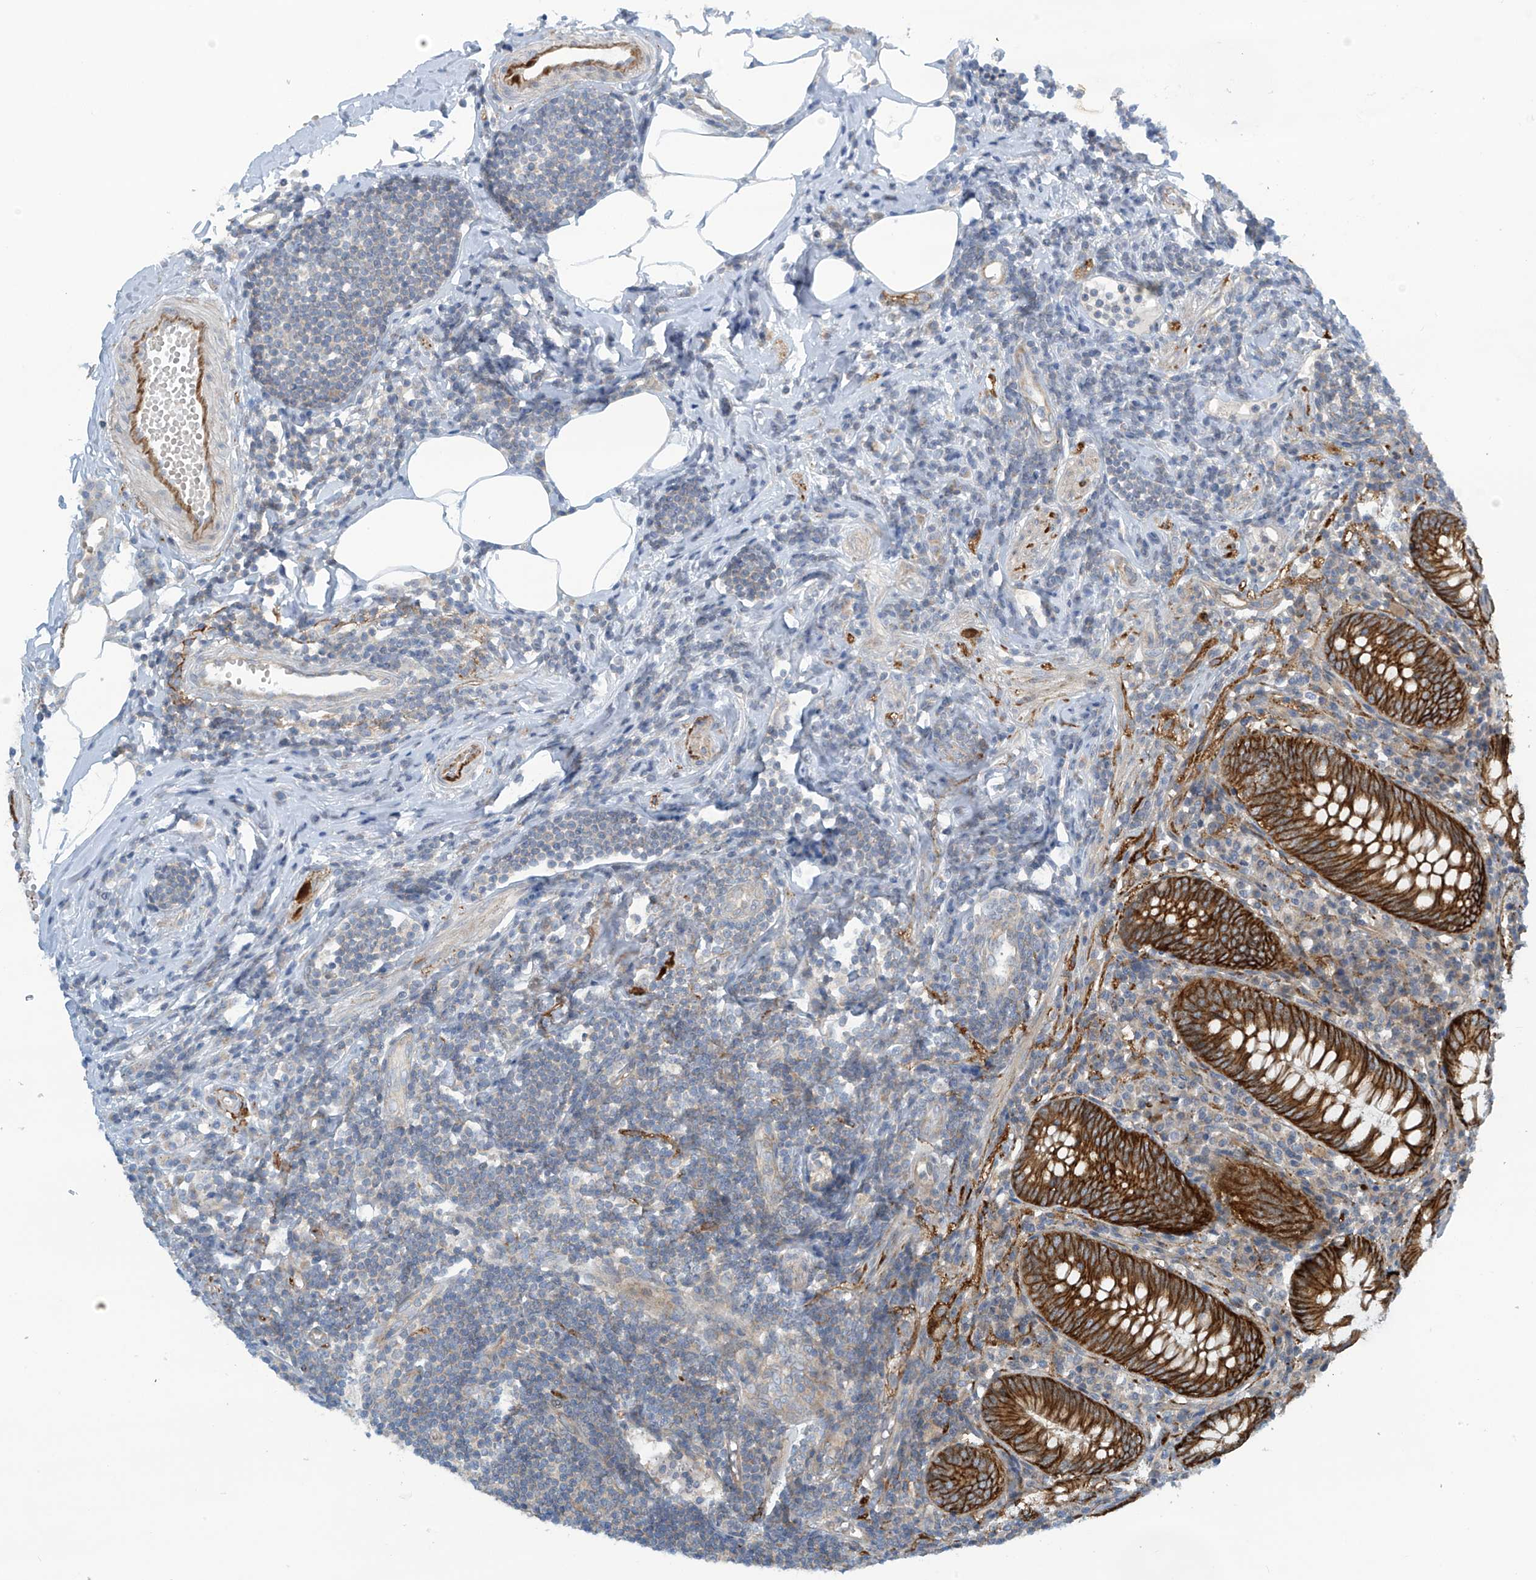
{"staining": {"intensity": "strong", "quantity": ">75%", "location": "cytoplasmic/membranous"}, "tissue": "appendix", "cell_type": "Glandular cells", "image_type": "normal", "snomed": [{"axis": "morphology", "description": "Normal tissue, NOS"}, {"axis": "topography", "description": "Appendix"}], "caption": "Immunohistochemistry (IHC) (DAB (3,3'-diaminobenzidine)) staining of benign human appendix reveals strong cytoplasmic/membranous protein expression in about >75% of glandular cells.", "gene": "FSD1L", "patient": {"sex": "female", "age": 54}}